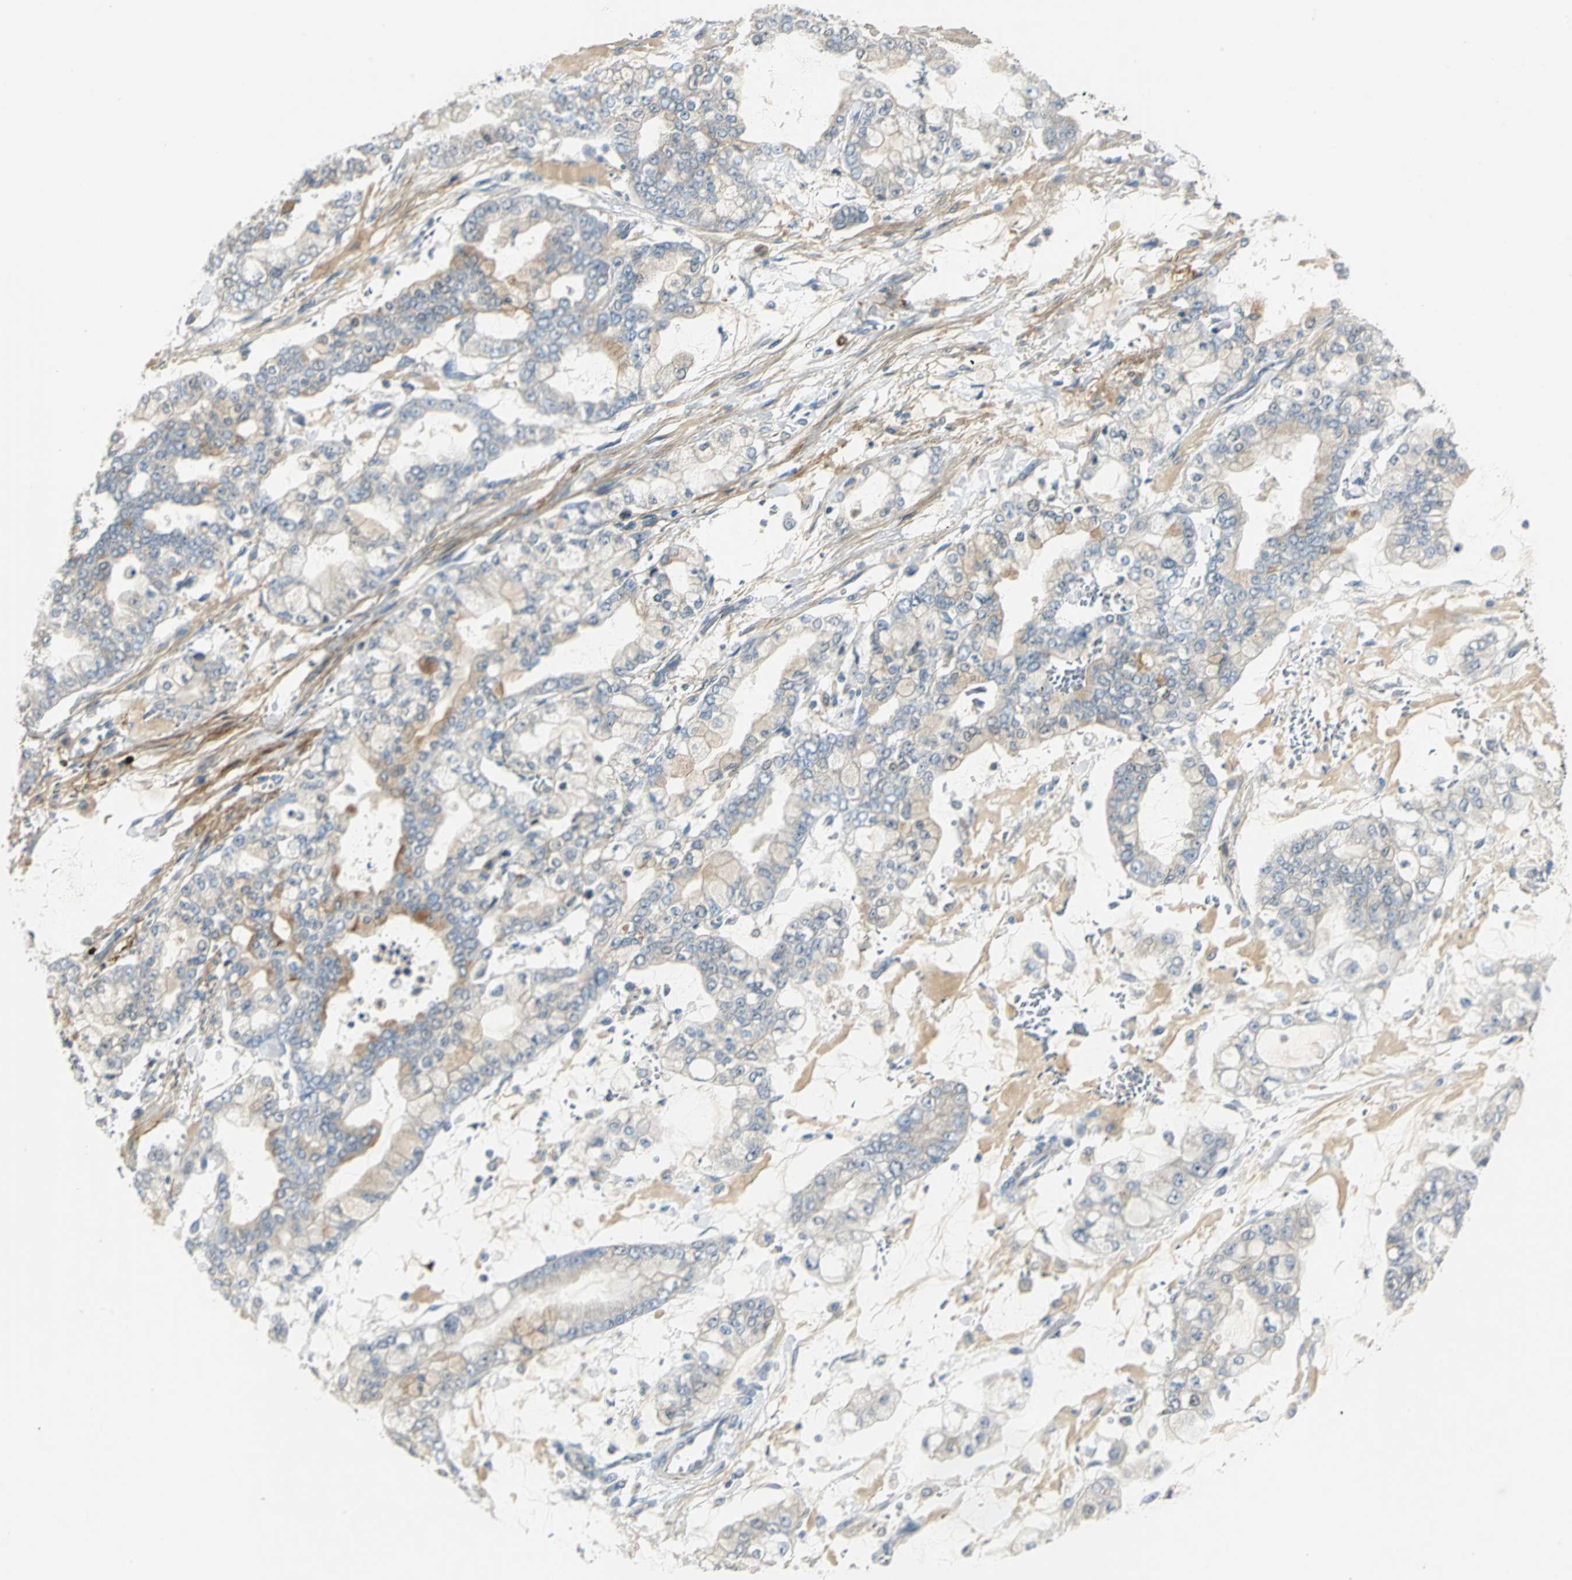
{"staining": {"intensity": "moderate", "quantity": "<25%", "location": "cytoplasmic/membranous"}, "tissue": "stomach cancer", "cell_type": "Tumor cells", "image_type": "cancer", "snomed": [{"axis": "morphology", "description": "Normal tissue, NOS"}, {"axis": "morphology", "description": "Adenocarcinoma, NOS"}, {"axis": "topography", "description": "Stomach, upper"}, {"axis": "topography", "description": "Stomach"}], "caption": "Stomach adenocarcinoma stained with a protein marker demonstrates moderate staining in tumor cells.", "gene": "PROC", "patient": {"sex": "male", "age": 76}}